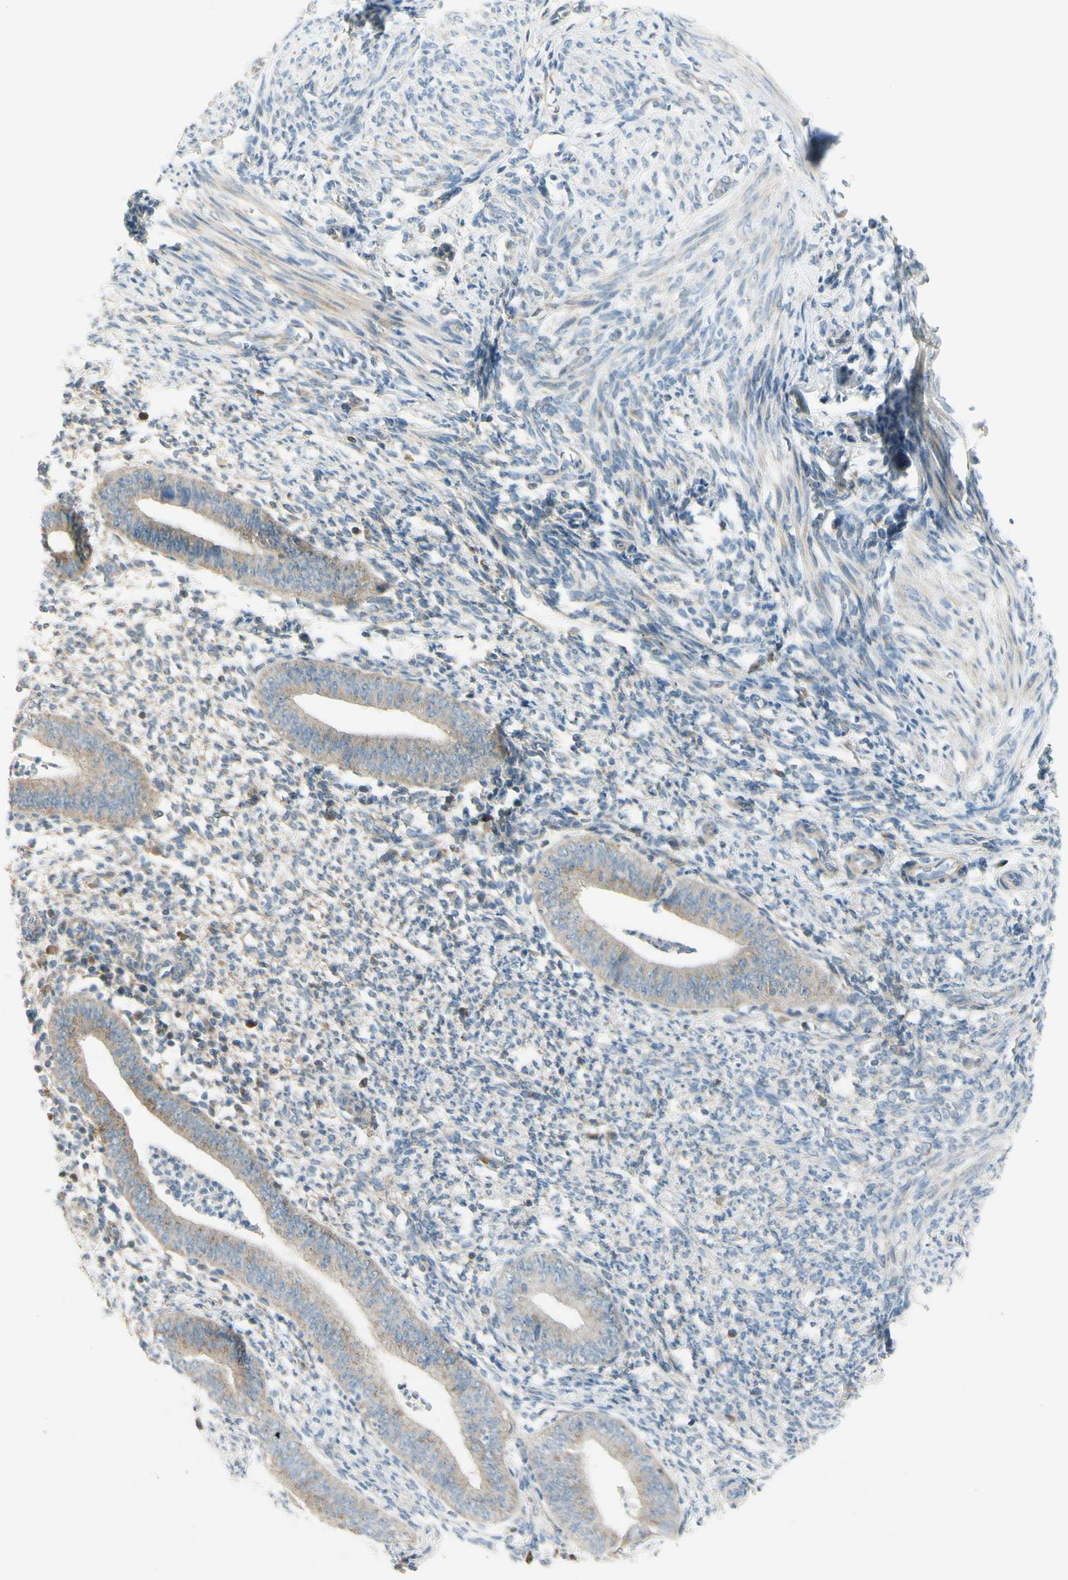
{"staining": {"intensity": "negative", "quantity": "none", "location": "none"}, "tissue": "endometrium", "cell_type": "Cells in endometrial stroma", "image_type": "normal", "snomed": [{"axis": "morphology", "description": "Normal tissue, NOS"}, {"axis": "topography", "description": "Endometrium"}], "caption": "Histopathology image shows no significant protein expression in cells in endometrial stroma of normal endometrium.", "gene": "GALNT5", "patient": {"sex": "female", "age": 35}}